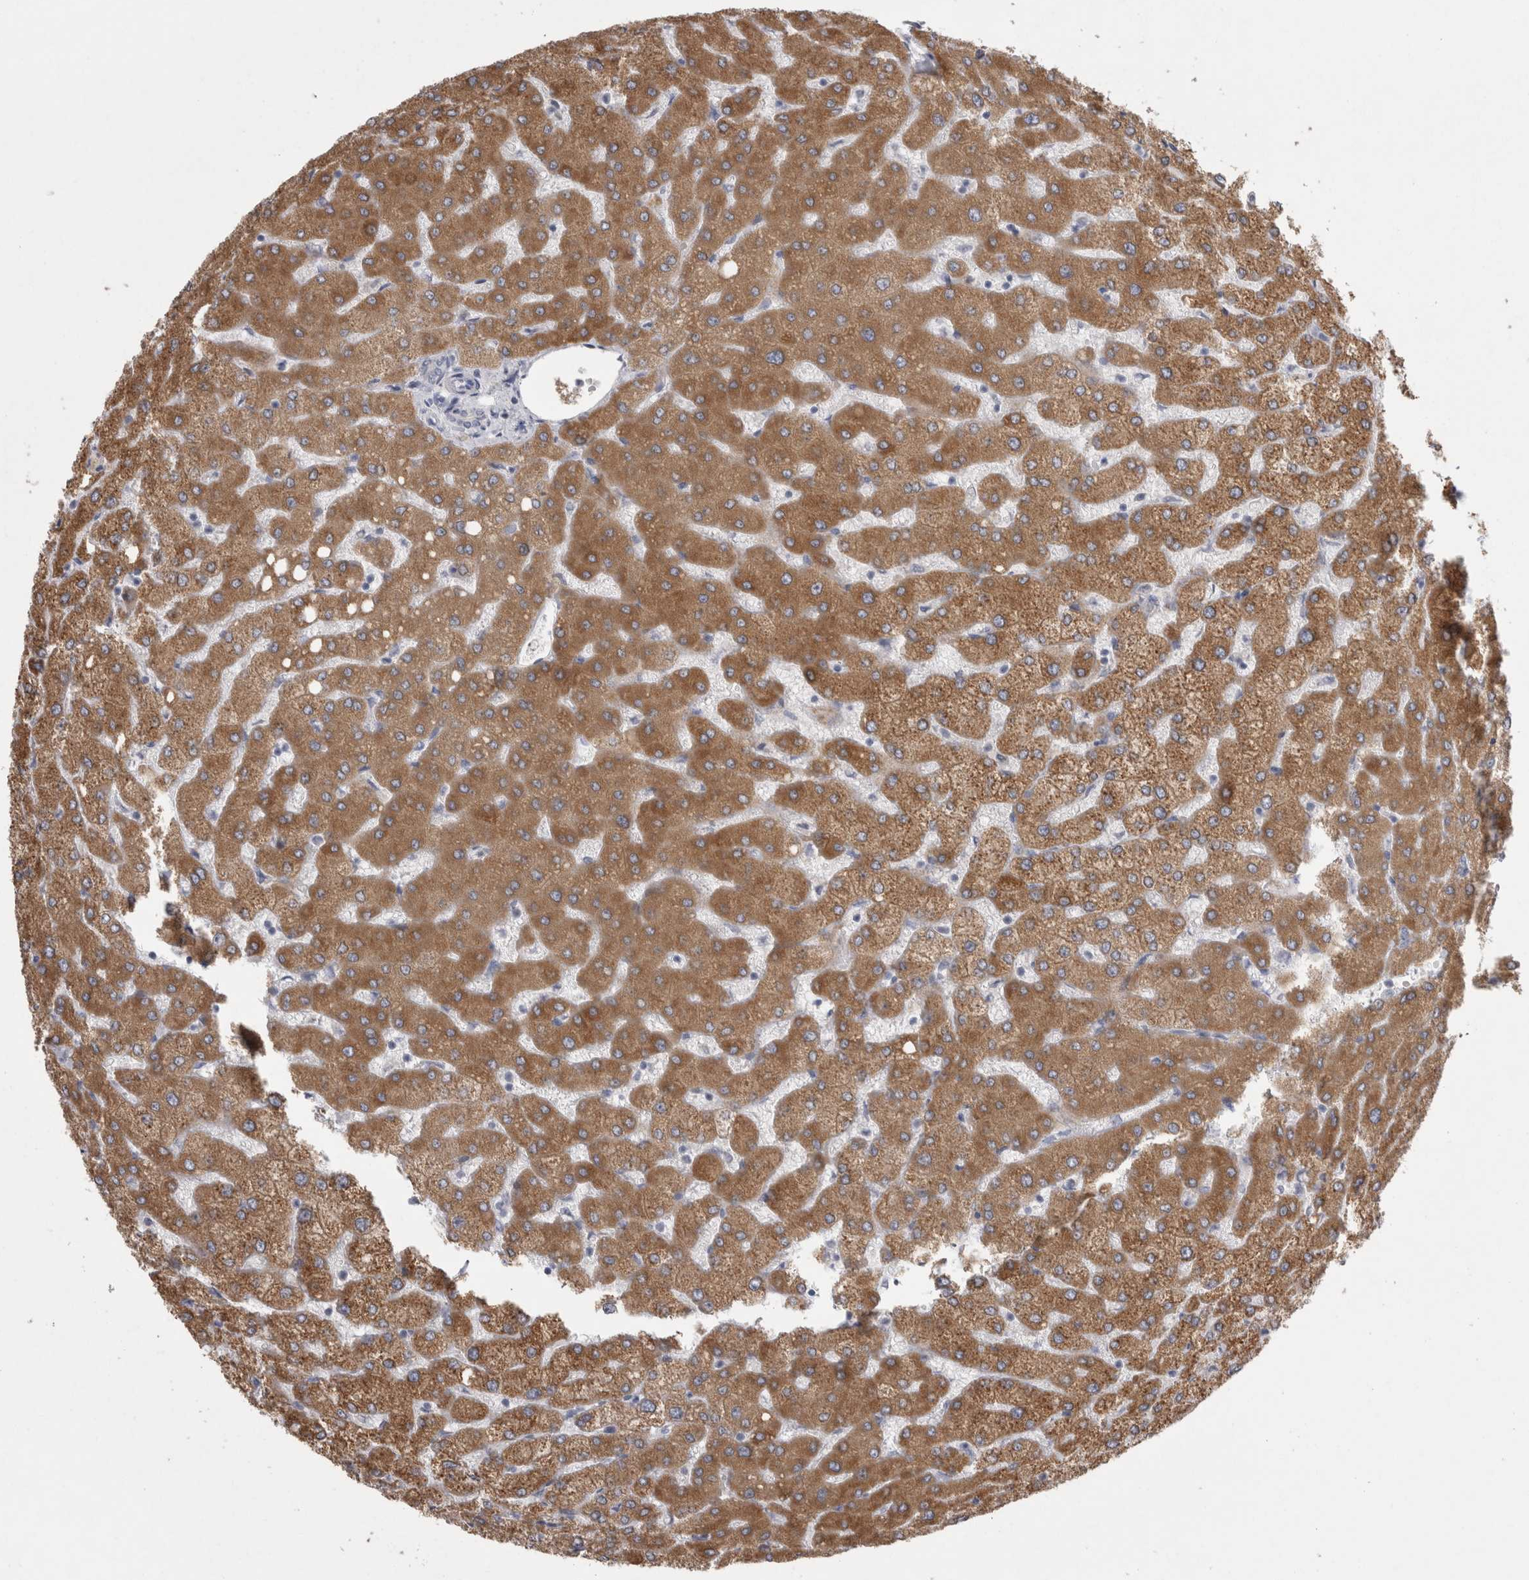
{"staining": {"intensity": "negative", "quantity": "none", "location": "none"}, "tissue": "liver", "cell_type": "Cholangiocytes", "image_type": "normal", "snomed": [{"axis": "morphology", "description": "Normal tissue, NOS"}, {"axis": "topography", "description": "Liver"}], "caption": "This is a photomicrograph of IHC staining of unremarkable liver, which shows no staining in cholangiocytes.", "gene": "LRRC40", "patient": {"sex": "female", "age": 54}}